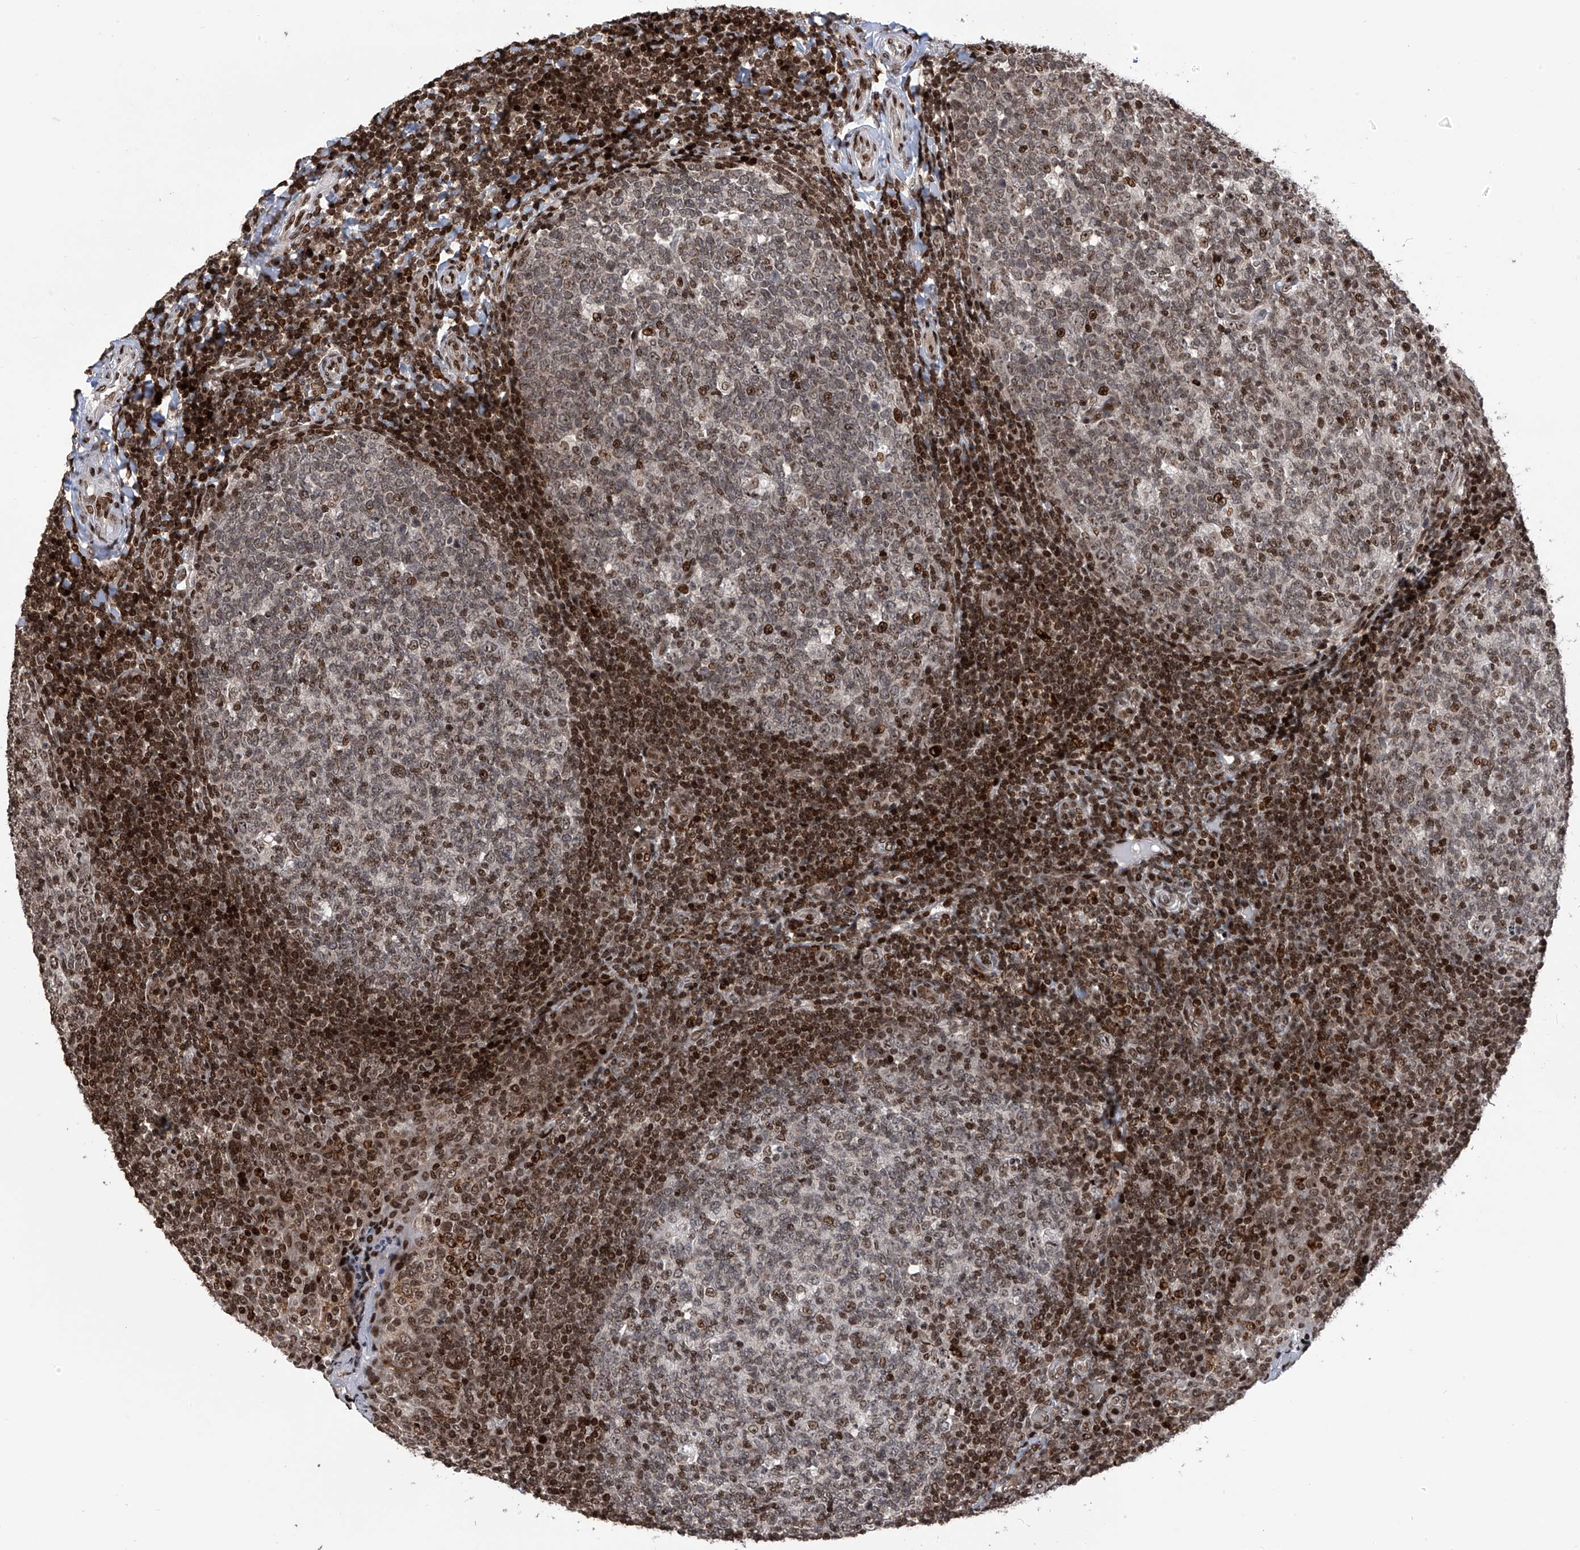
{"staining": {"intensity": "strong", "quantity": "<25%", "location": "nuclear"}, "tissue": "tonsil", "cell_type": "Germinal center cells", "image_type": "normal", "snomed": [{"axis": "morphology", "description": "Normal tissue, NOS"}, {"axis": "topography", "description": "Tonsil"}], "caption": "Protein staining shows strong nuclear staining in about <25% of germinal center cells in benign tonsil. (DAB IHC with brightfield microscopy, high magnification).", "gene": "PAK1IP1", "patient": {"sex": "female", "age": 19}}